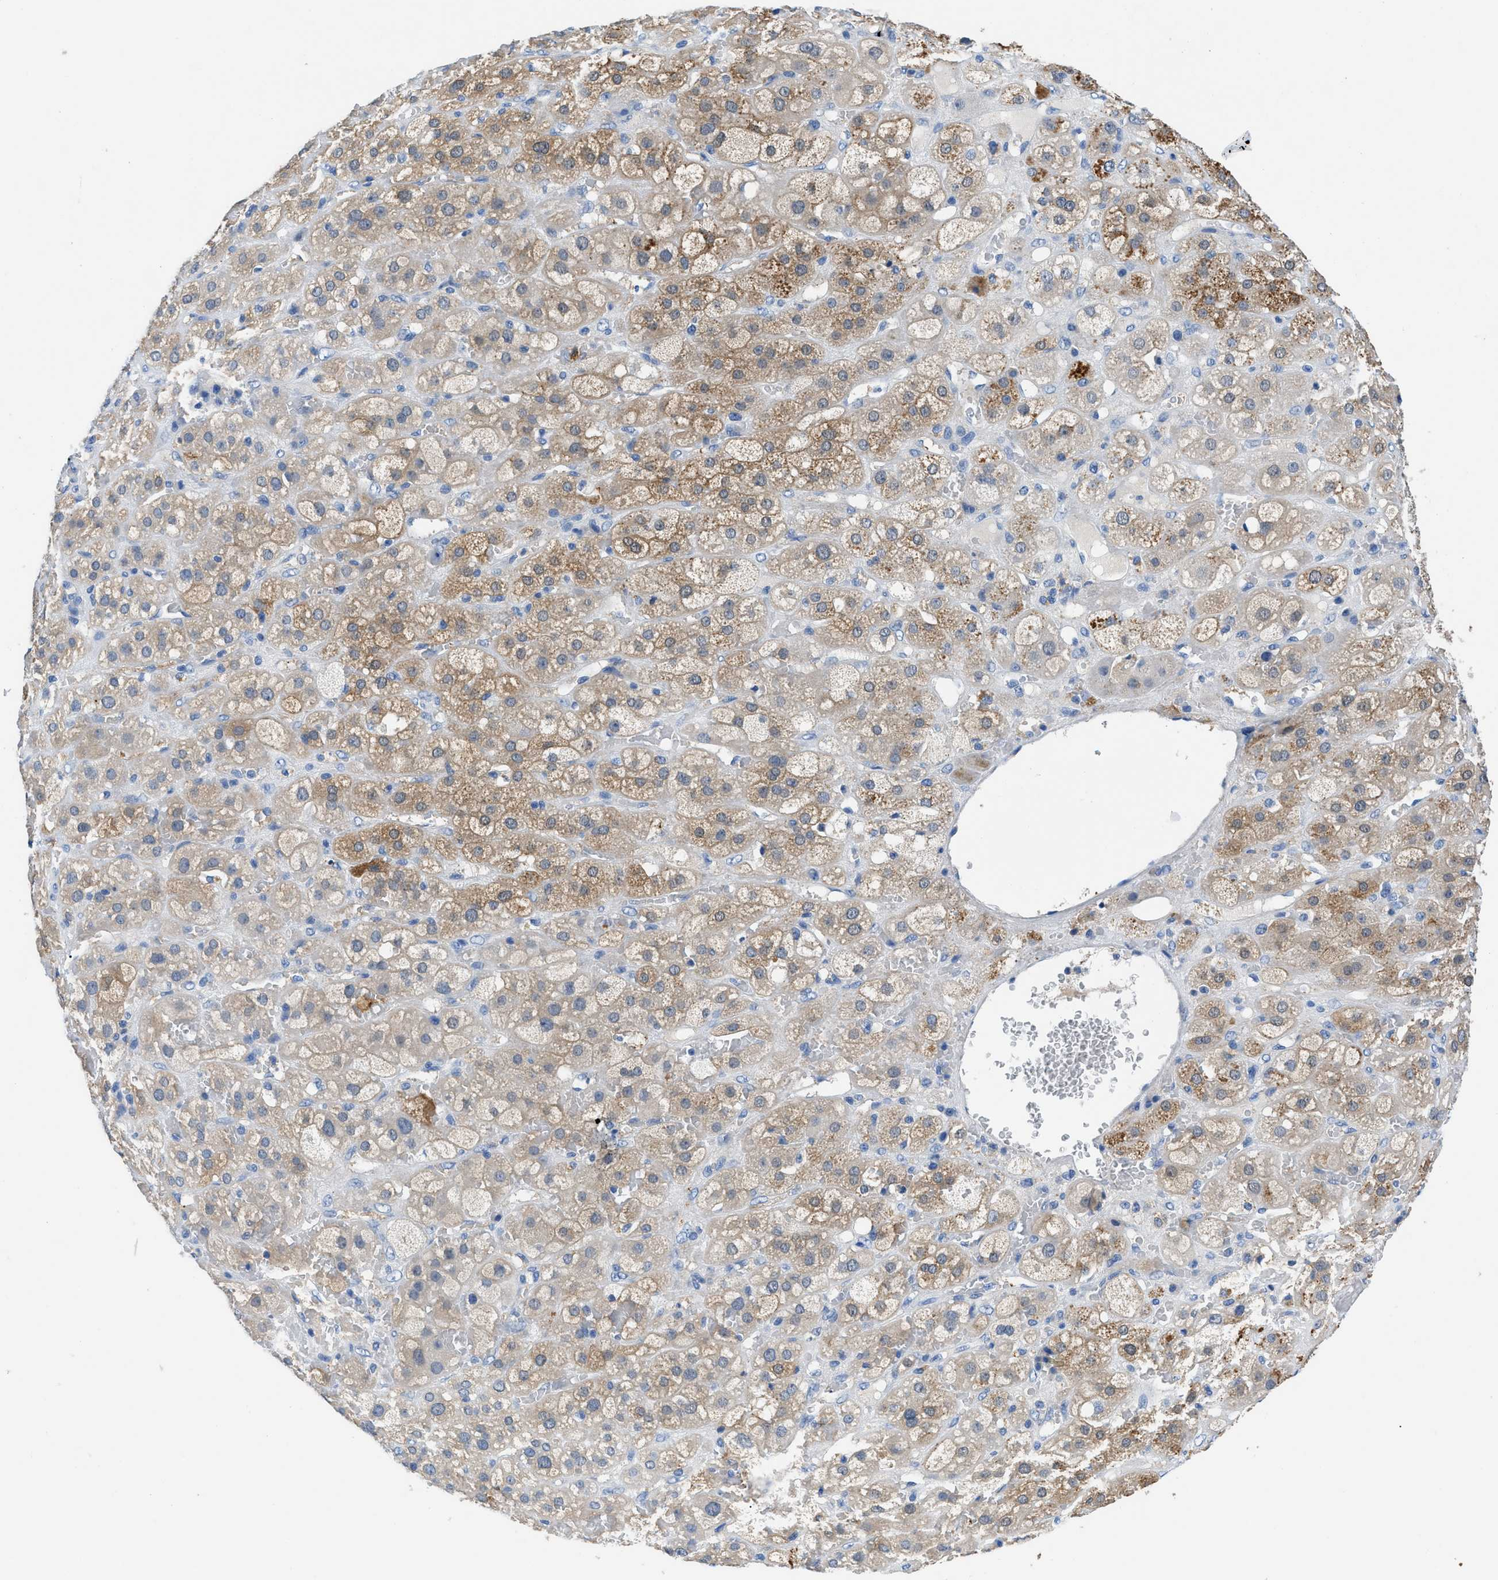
{"staining": {"intensity": "moderate", "quantity": "25%-75%", "location": "cytoplasmic/membranous"}, "tissue": "adrenal gland", "cell_type": "Glandular cells", "image_type": "normal", "snomed": [{"axis": "morphology", "description": "Normal tissue, NOS"}, {"axis": "topography", "description": "Adrenal gland"}], "caption": "Immunohistochemical staining of normal human adrenal gland reveals 25%-75% levels of moderate cytoplasmic/membranous protein positivity in approximately 25%-75% of glandular cells.", "gene": "SLC10A6", "patient": {"sex": "female", "age": 47}}